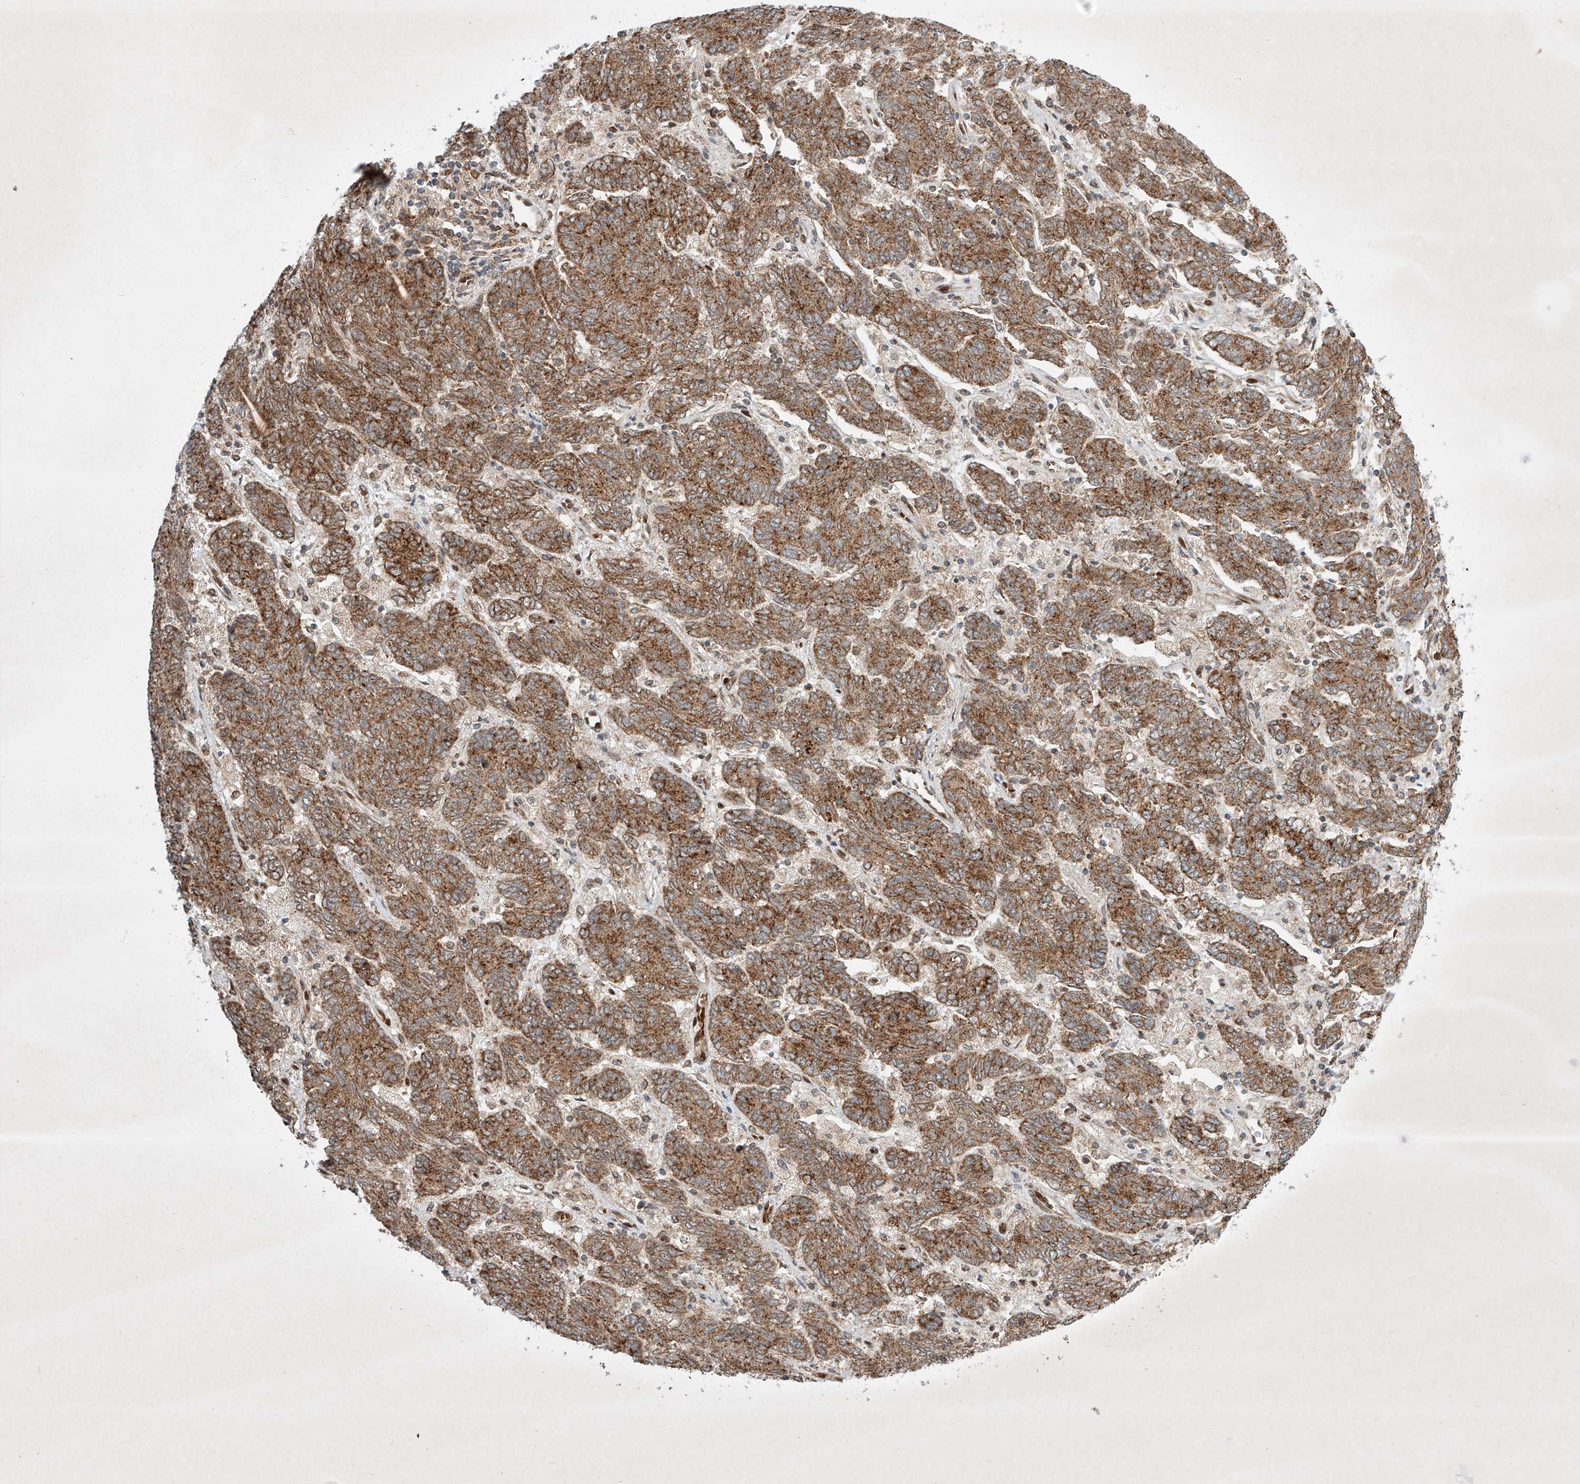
{"staining": {"intensity": "moderate", "quantity": ">75%", "location": "cytoplasmic/membranous"}, "tissue": "endometrial cancer", "cell_type": "Tumor cells", "image_type": "cancer", "snomed": [{"axis": "morphology", "description": "Adenocarcinoma, NOS"}, {"axis": "topography", "description": "Endometrium"}], "caption": "A high-resolution micrograph shows immunohistochemistry (IHC) staining of endometrial cancer (adenocarcinoma), which shows moderate cytoplasmic/membranous expression in about >75% of tumor cells.", "gene": "EPG5", "patient": {"sex": "female", "age": 80}}